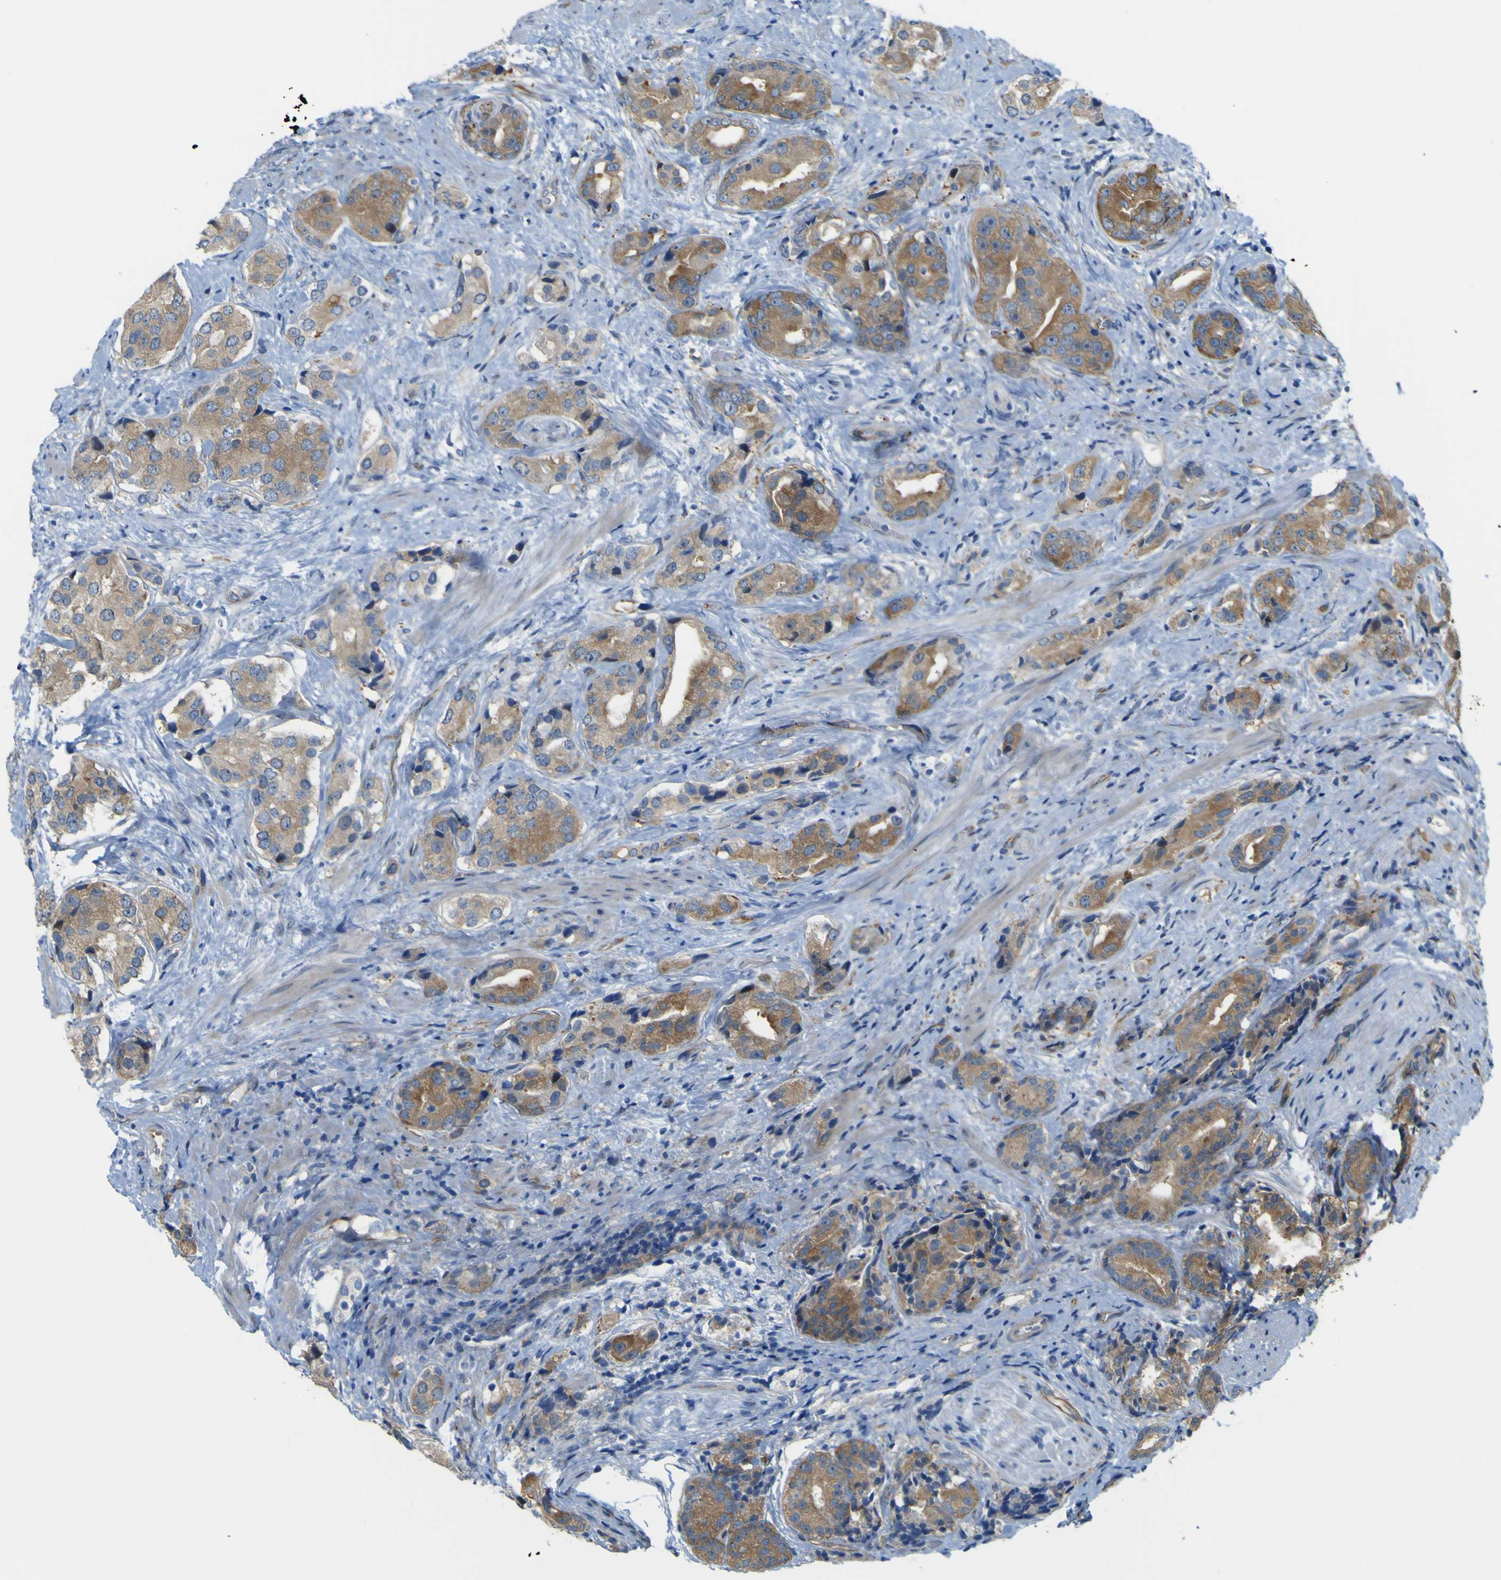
{"staining": {"intensity": "moderate", "quantity": ">75%", "location": "cytoplasmic/membranous"}, "tissue": "prostate cancer", "cell_type": "Tumor cells", "image_type": "cancer", "snomed": [{"axis": "morphology", "description": "Adenocarcinoma, High grade"}, {"axis": "topography", "description": "Prostate"}], "caption": "A medium amount of moderate cytoplasmic/membranous positivity is seen in about >75% of tumor cells in prostate high-grade adenocarcinoma tissue. (brown staining indicates protein expression, while blue staining denotes nuclei).", "gene": "JPH1", "patient": {"sex": "male", "age": 71}}